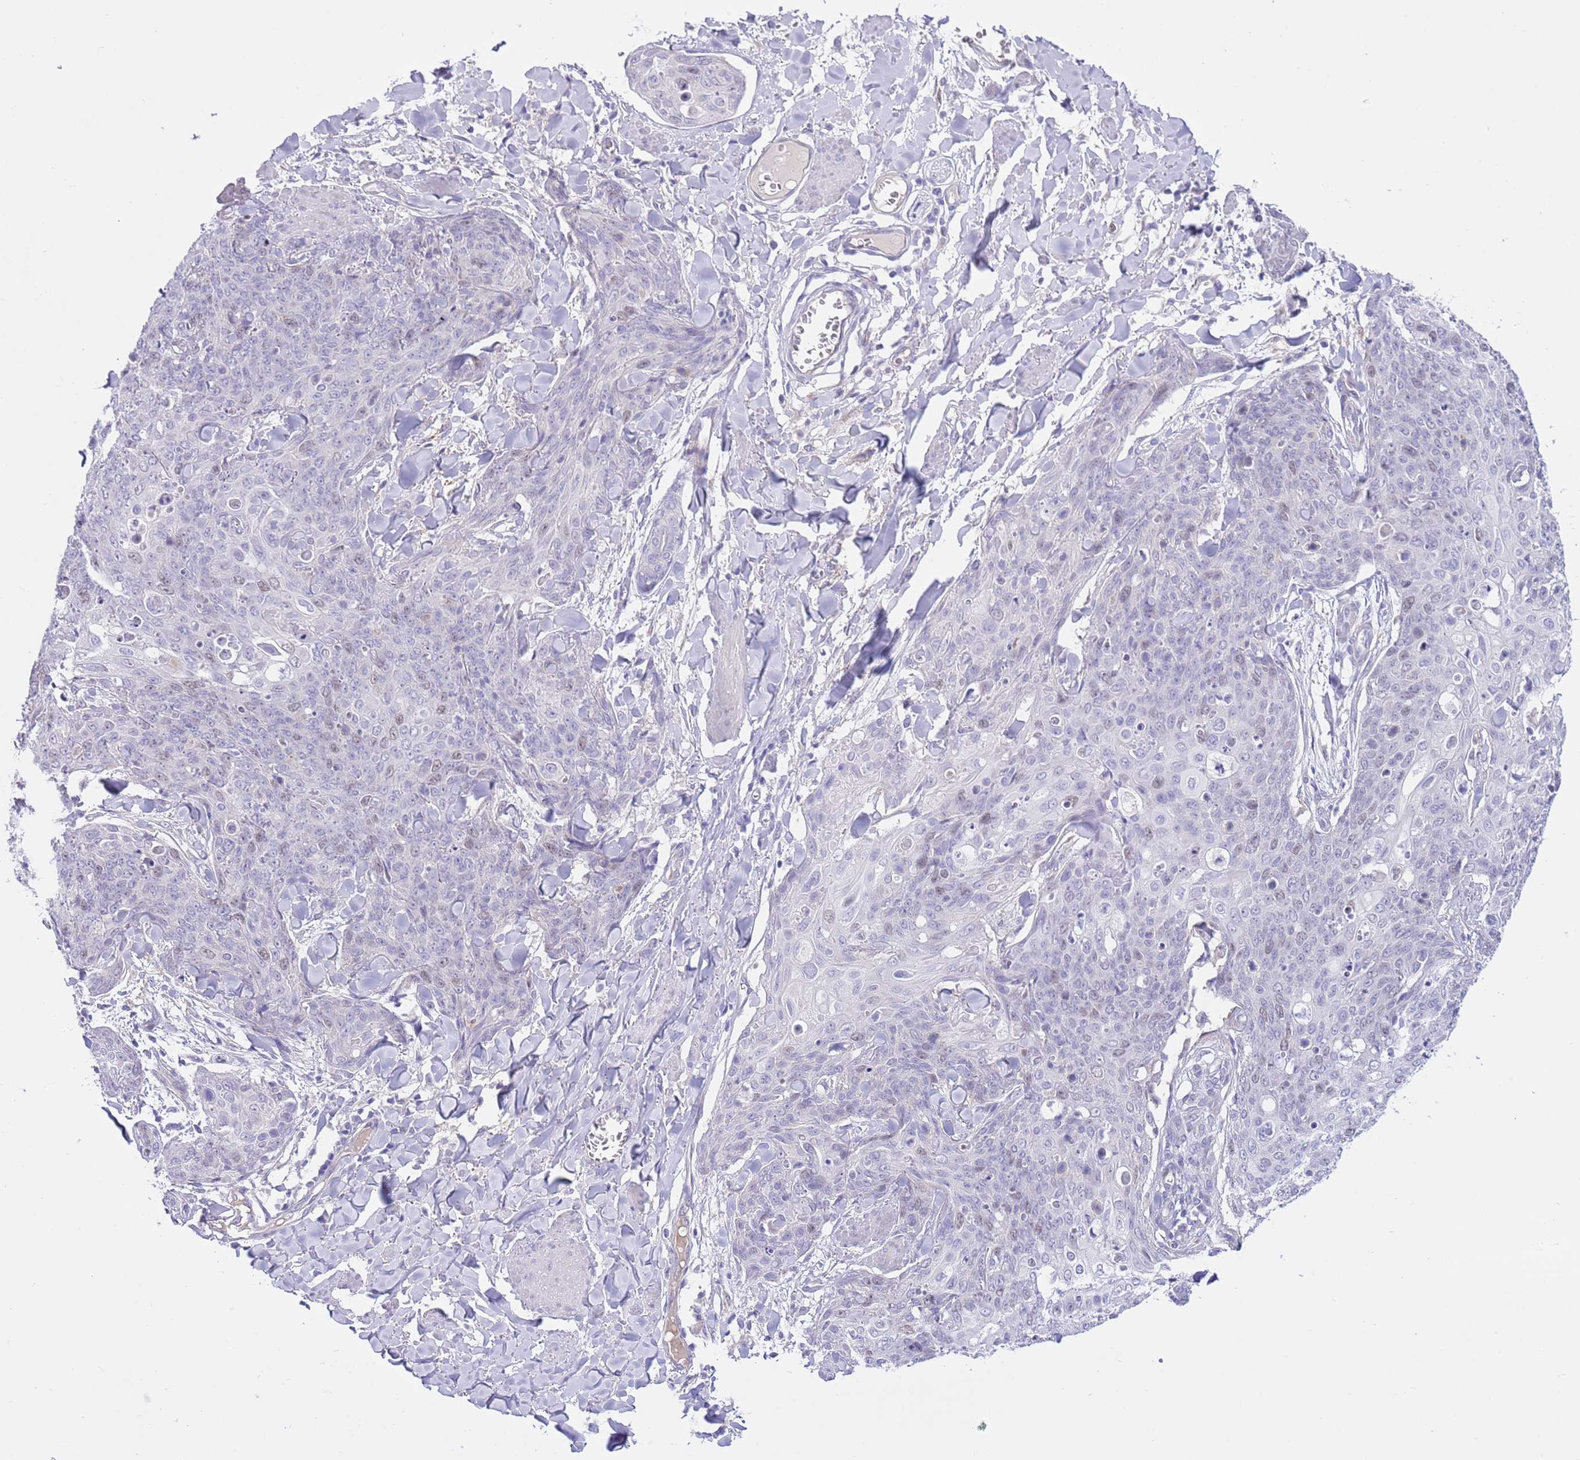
{"staining": {"intensity": "negative", "quantity": "none", "location": "none"}, "tissue": "skin cancer", "cell_type": "Tumor cells", "image_type": "cancer", "snomed": [{"axis": "morphology", "description": "Squamous cell carcinoma, NOS"}, {"axis": "topography", "description": "Skin"}, {"axis": "topography", "description": "Vulva"}], "caption": "Immunohistochemistry (IHC) of skin cancer (squamous cell carcinoma) demonstrates no staining in tumor cells.", "gene": "FBRSL1", "patient": {"sex": "female", "age": 85}}